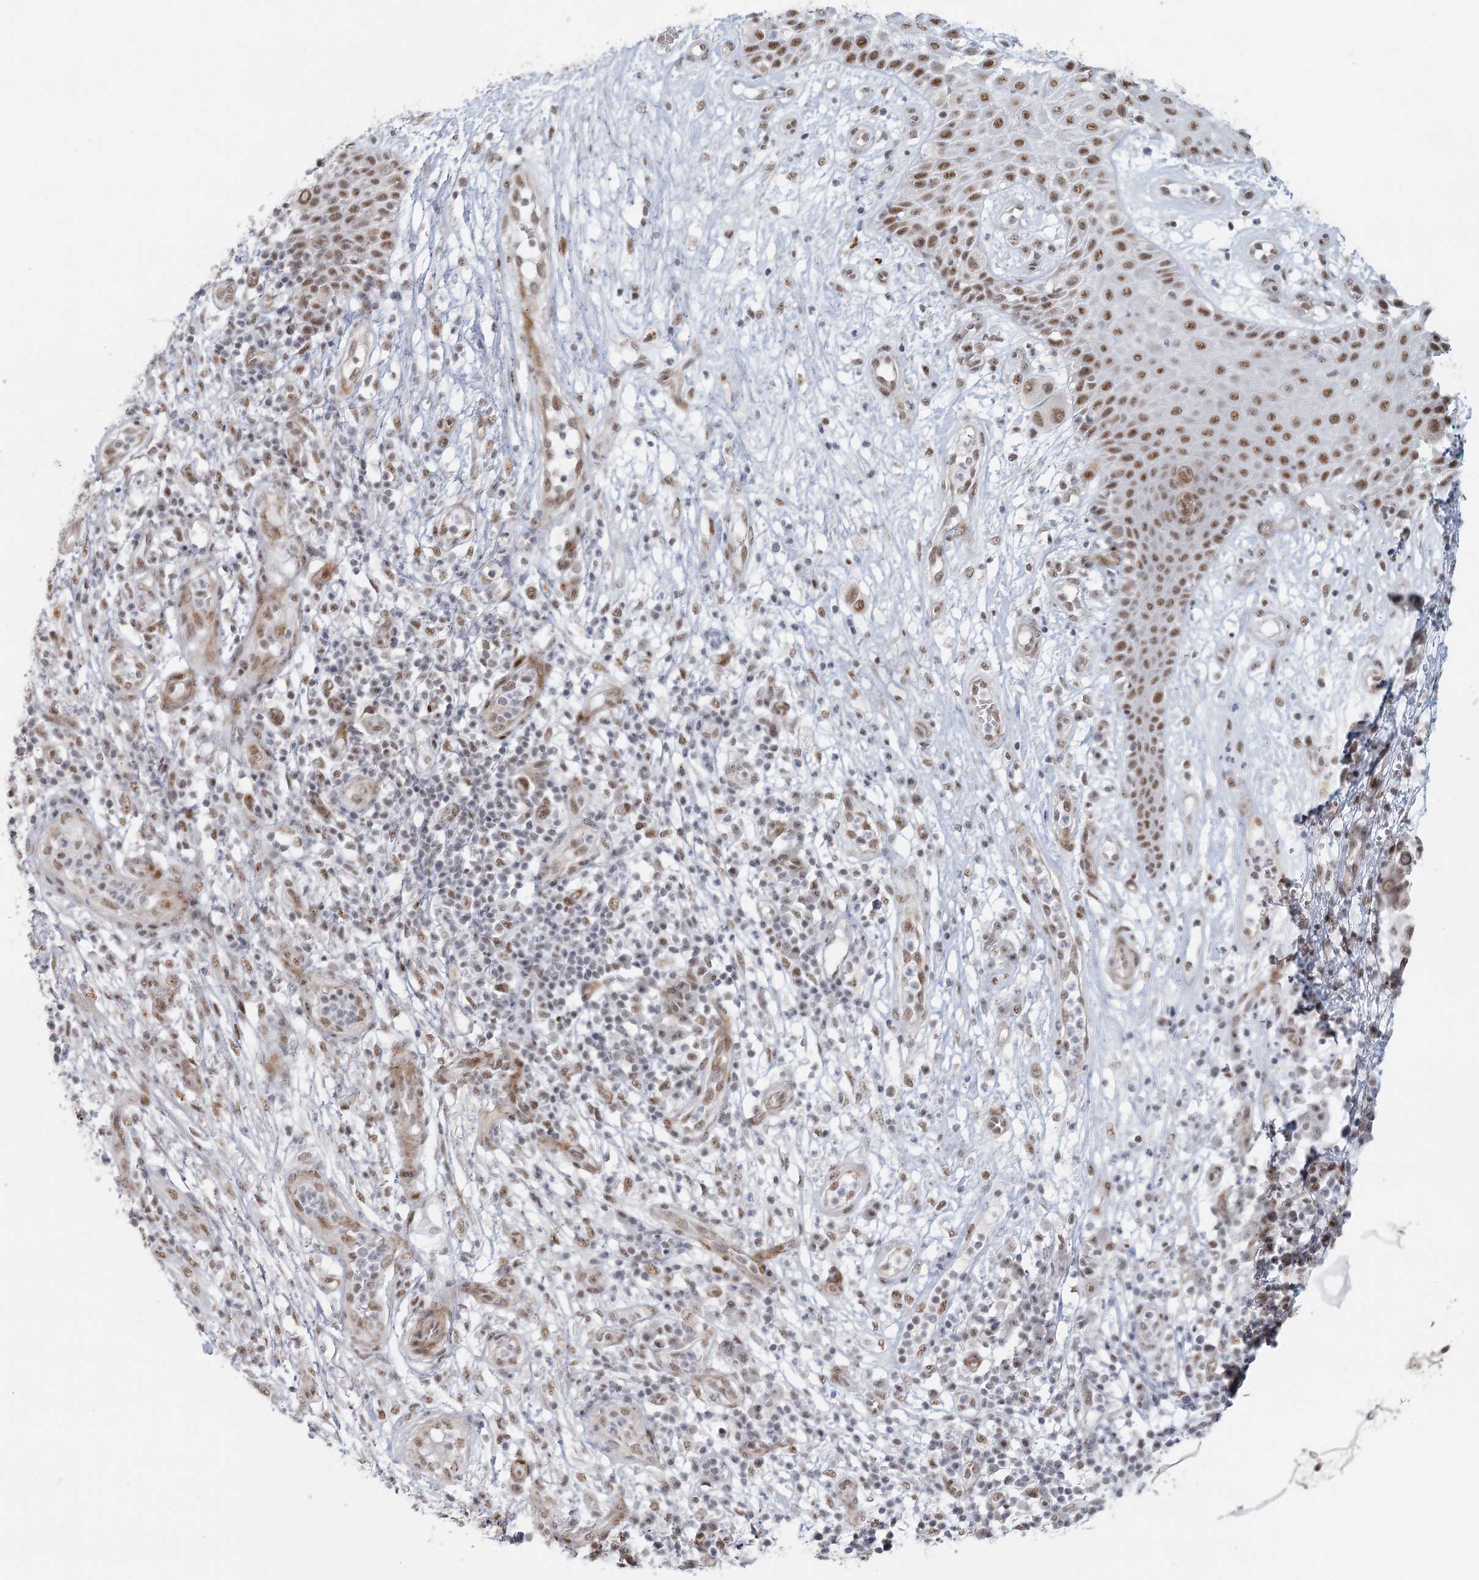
{"staining": {"intensity": "moderate", "quantity": ">75%", "location": "nuclear"}, "tissue": "melanoma", "cell_type": "Tumor cells", "image_type": "cancer", "snomed": [{"axis": "morphology", "description": "Malignant melanoma, NOS"}, {"axis": "topography", "description": "Skin"}], "caption": "Tumor cells reveal medium levels of moderate nuclear expression in about >75% of cells in melanoma.", "gene": "U2SURP", "patient": {"sex": "female", "age": 81}}